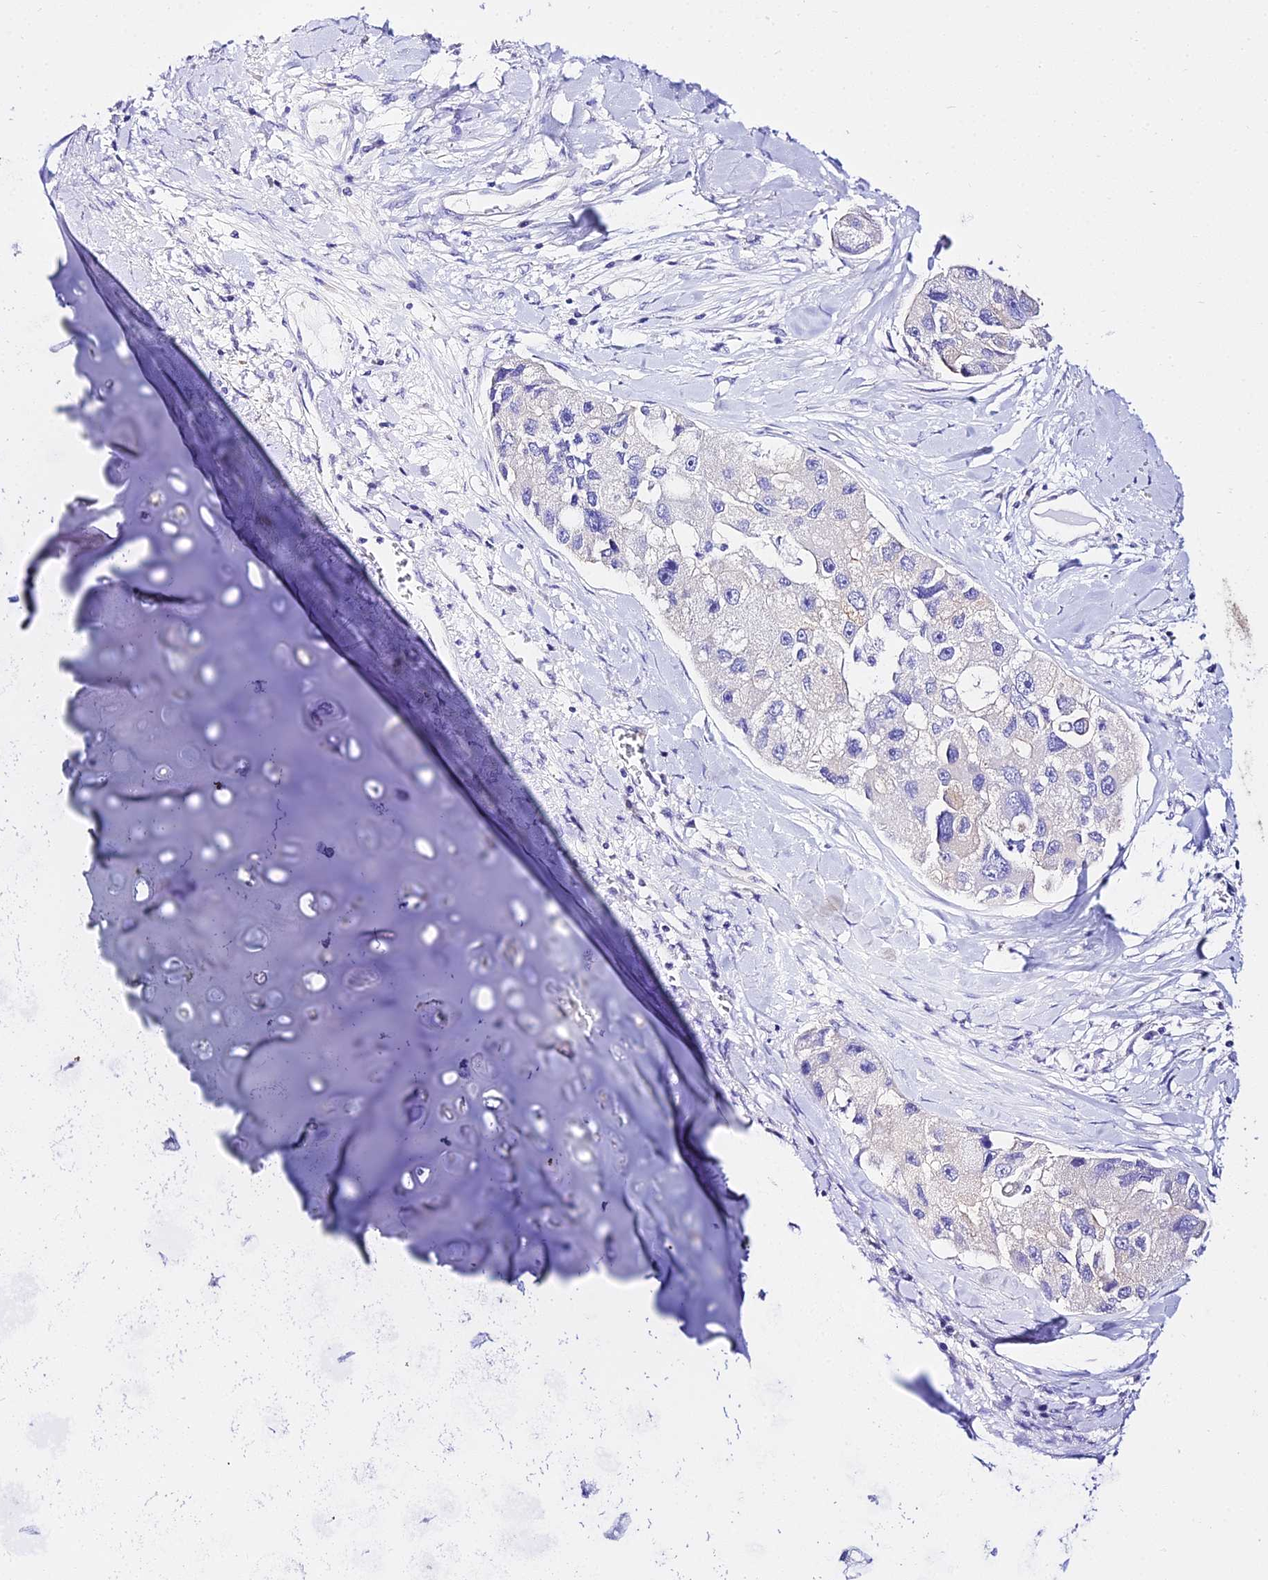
{"staining": {"intensity": "negative", "quantity": "none", "location": "none"}, "tissue": "lung cancer", "cell_type": "Tumor cells", "image_type": "cancer", "snomed": [{"axis": "morphology", "description": "Adenocarcinoma, NOS"}, {"axis": "topography", "description": "Lung"}], "caption": "Photomicrograph shows no protein positivity in tumor cells of adenocarcinoma (lung) tissue.", "gene": "TUBA3D", "patient": {"sex": "female", "age": 54}}